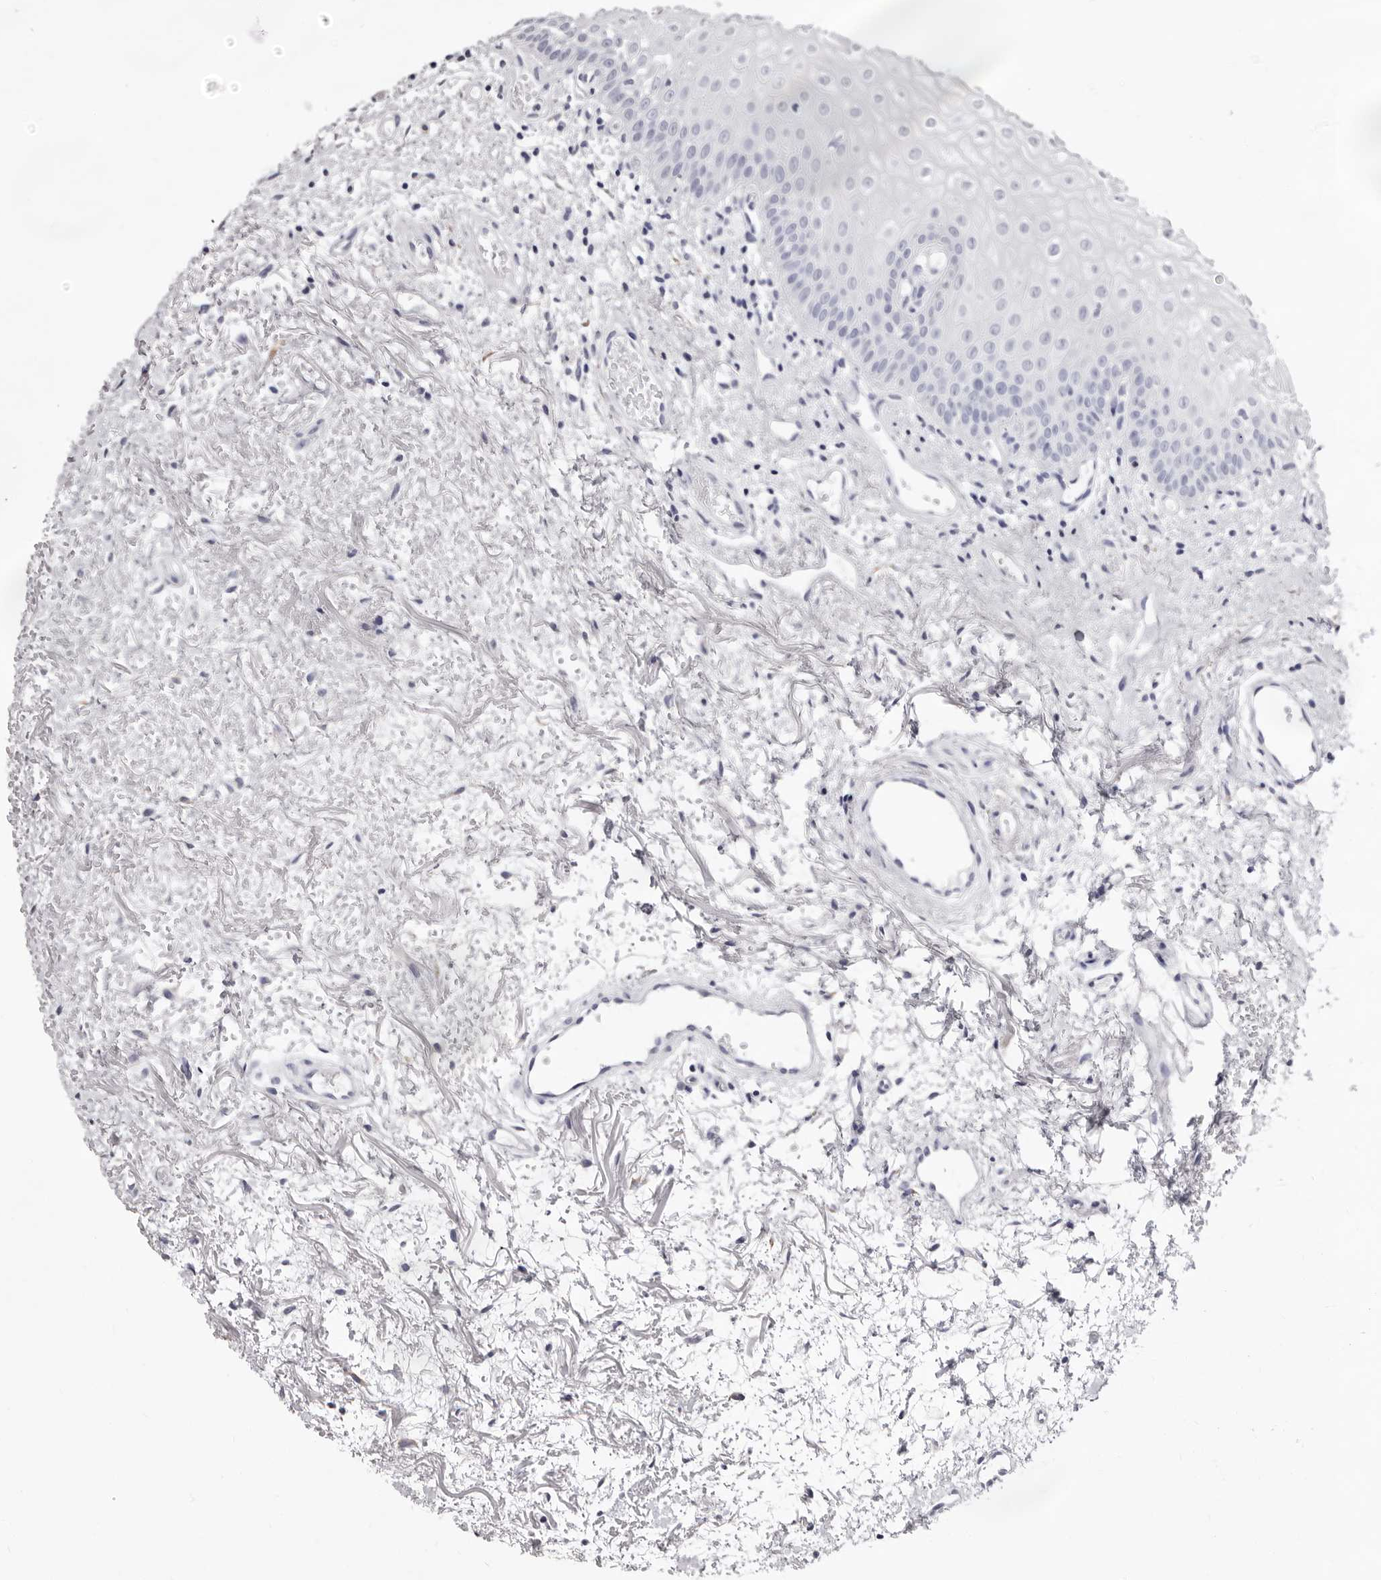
{"staining": {"intensity": "negative", "quantity": "none", "location": "none"}, "tissue": "oral mucosa", "cell_type": "Squamous epithelial cells", "image_type": "normal", "snomed": [{"axis": "morphology", "description": "Normal tissue, NOS"}, {"axis": "topography", "description": "Oral tissue"}], "caption": "An image of human oral mucosa is negative for staining in squamous epithelial cells. (DAB IHC visualized using brightfield microscopy, high magnification).", "gene": "LUZP1", "patient": {"sex": "male", "age": 52}}